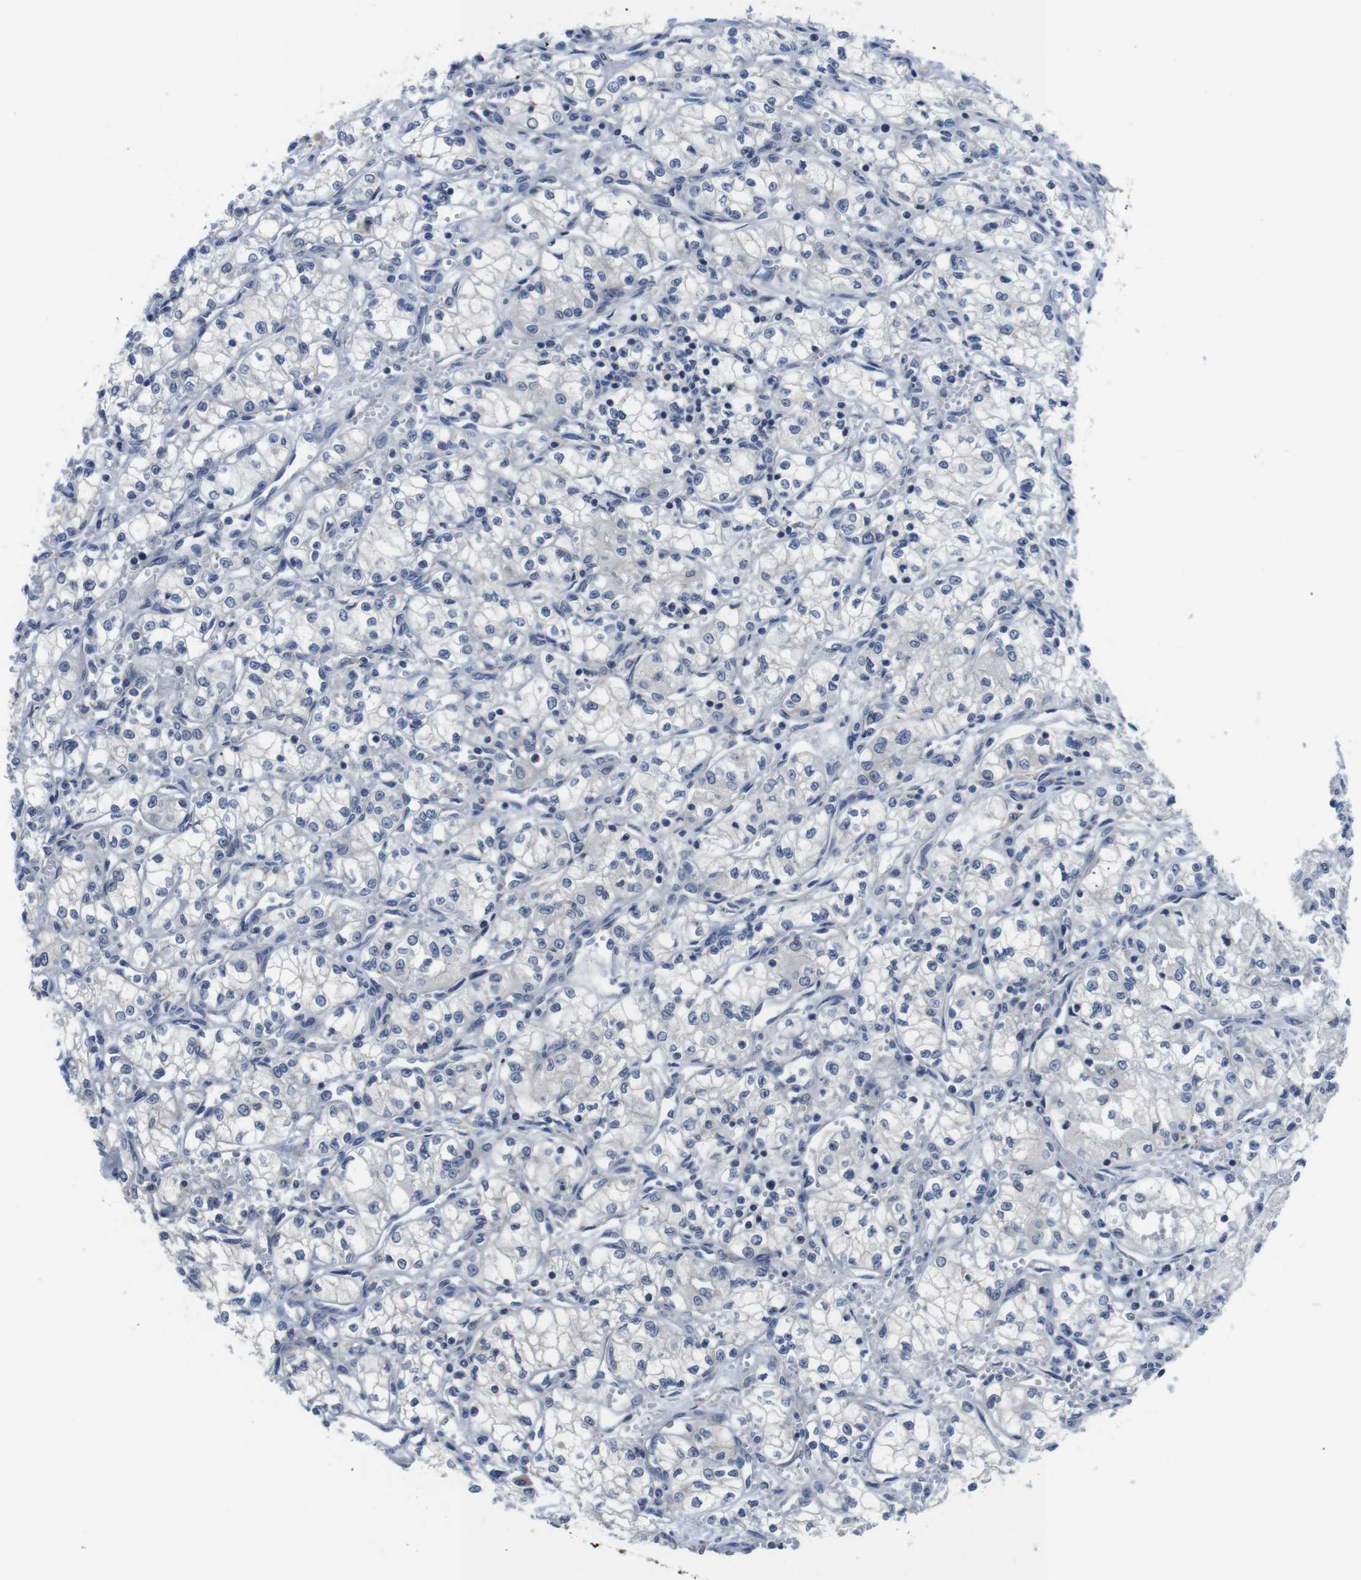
{"staining": {"intensity": "negative", "quantity": "none", "location": "none"}, "tissue": "renal cancer", "cell_type": "Tumor cells", "image_type": "cancer", "snomed": [{"axis": "morphology", "description": "Normal tissue, NOS"}, {"axis": "morphology", "description": "Adenocarcinoma, NOS"}, {"axis": "topography", "description": "Kidney"}], "caption": "Tumor cells show no significant positivity in renal adenocarcinoma.", "gene": "FADD", "patient": {"sex": "male", "age": 59}}